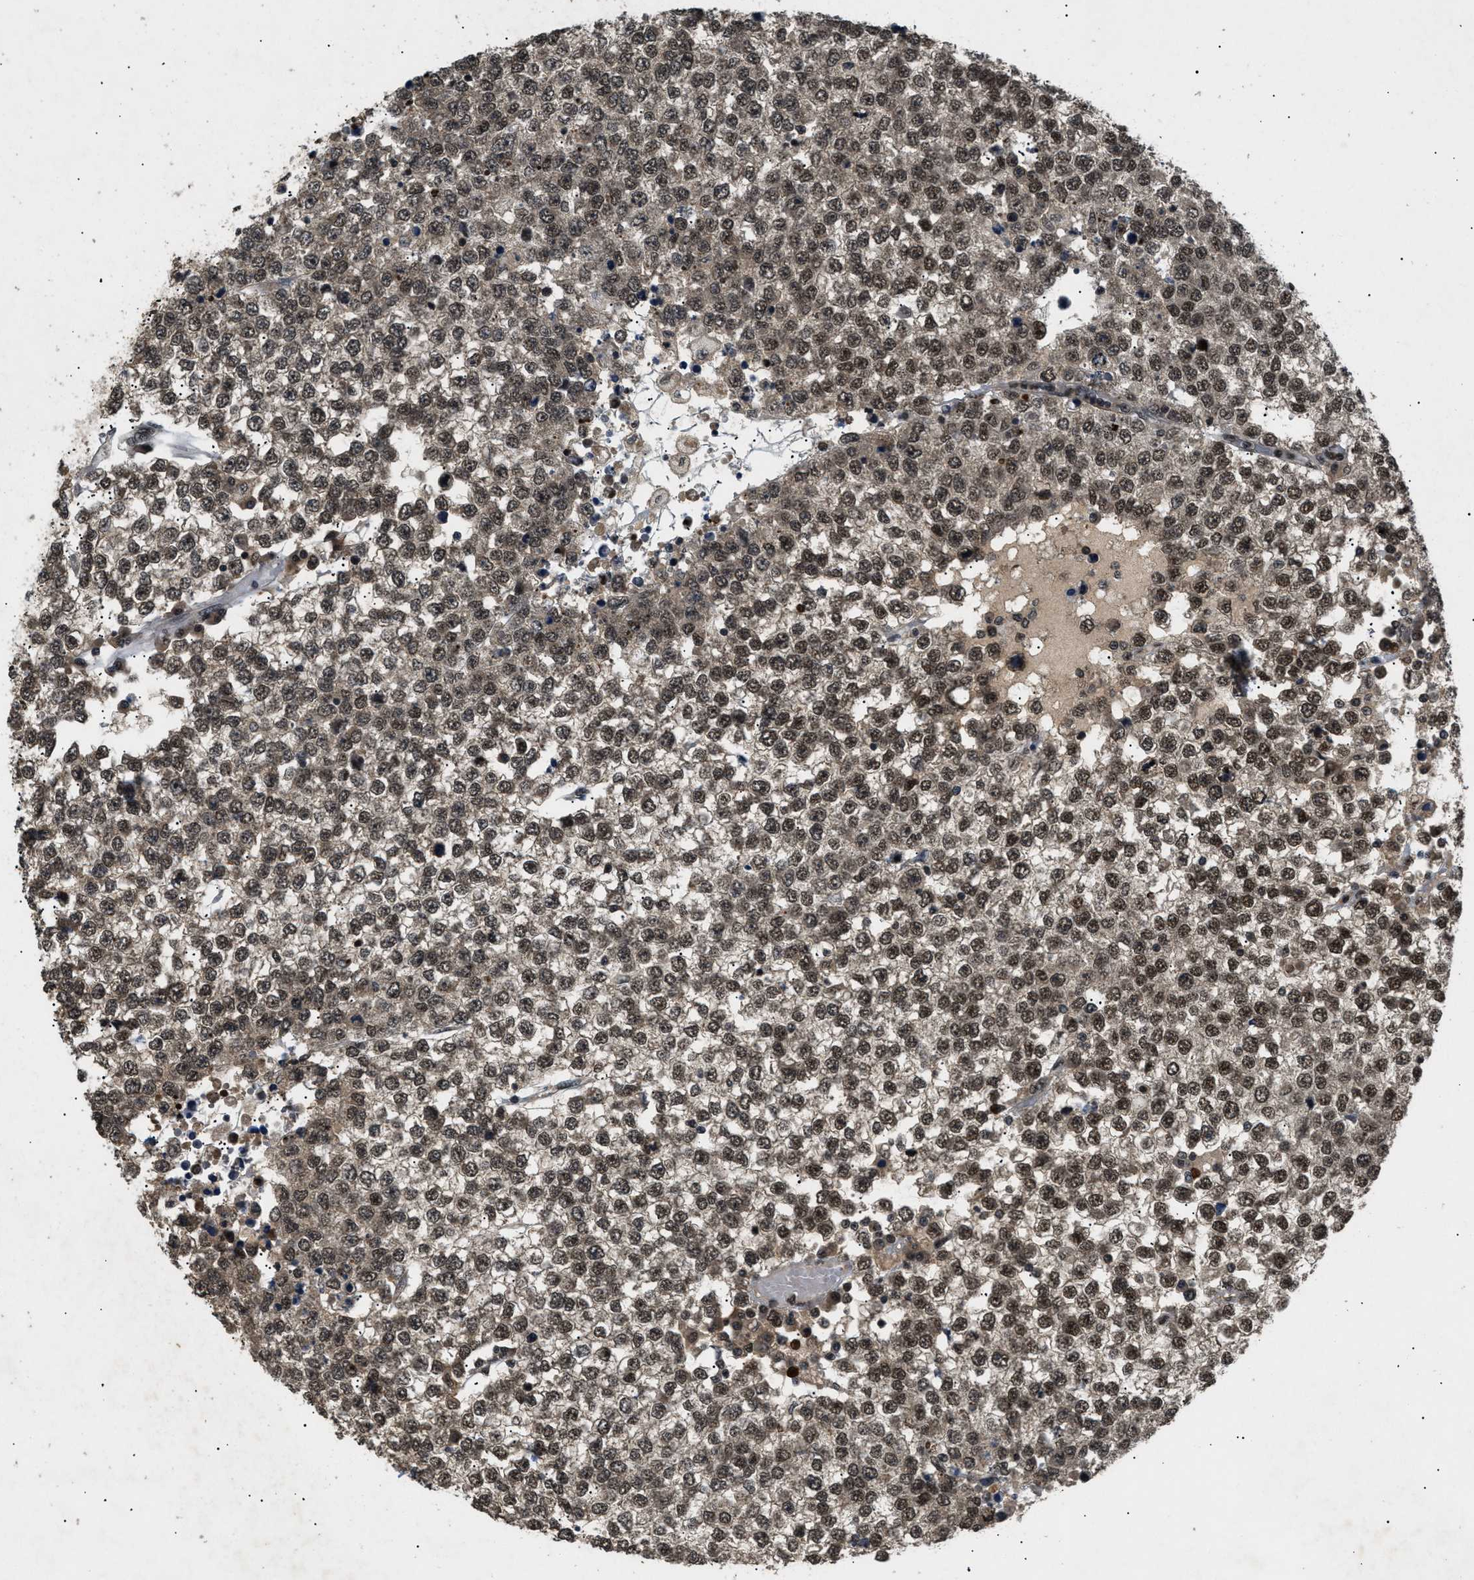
{"staining": {"intensity": "strong", "quantity": ">75%", "location": "nuclear"}, "tissue": "testis cancer", "cell_type": "Tumor cells", "image_type": "cancer", "snomed": [{"axis": "morphology", "description": "Seminoma, NOS"}, {"axis": "topography", "description": "Testis"}], "caption": "A photomicrograph showing strong nuclear staining in approximately >75% of tumor cells in testis seminoma, as visualized by brown immunohistochemical staining.", "gene": "RBM5", "patient": {"sex": "male", "age": 65}}